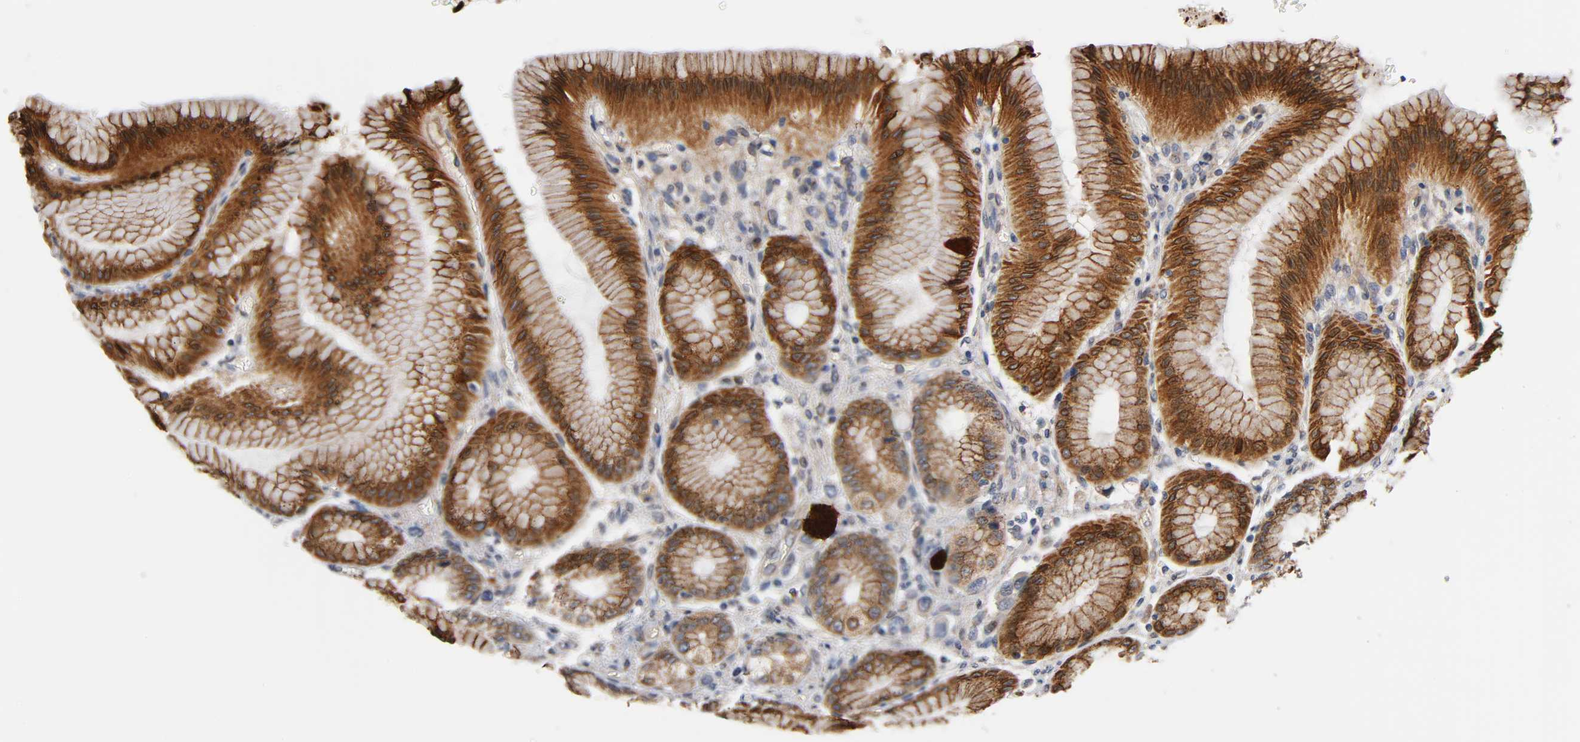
{"staining": {"intensity": "strong", "quantity": "25%-75%", "location": "cytoplasmic/membranous"}, "tissue": "stomach", "cell_type": "Glandular cells", "image_type": "normal", "snomed": [{"axis": "morphology", "description": "Normal tissue, NOS"}, {"axis": "morphology", "description": "Adenocarcinoma, NOS"}, {"axis": "topography", "description": "Stomach"}, {"axis": "topography", "description": "Stomach, lower"}], "caption": "This image displays normal stomach stained with immunohistochemistry (IHC) to label a protein in brown. The cytoplasmic/membranous of glandular cells show strong positivity for the protein. Nuclei are counter-stained blue.", "gene": "ASB6", "patient": {"sex": "female", "age": 65}}